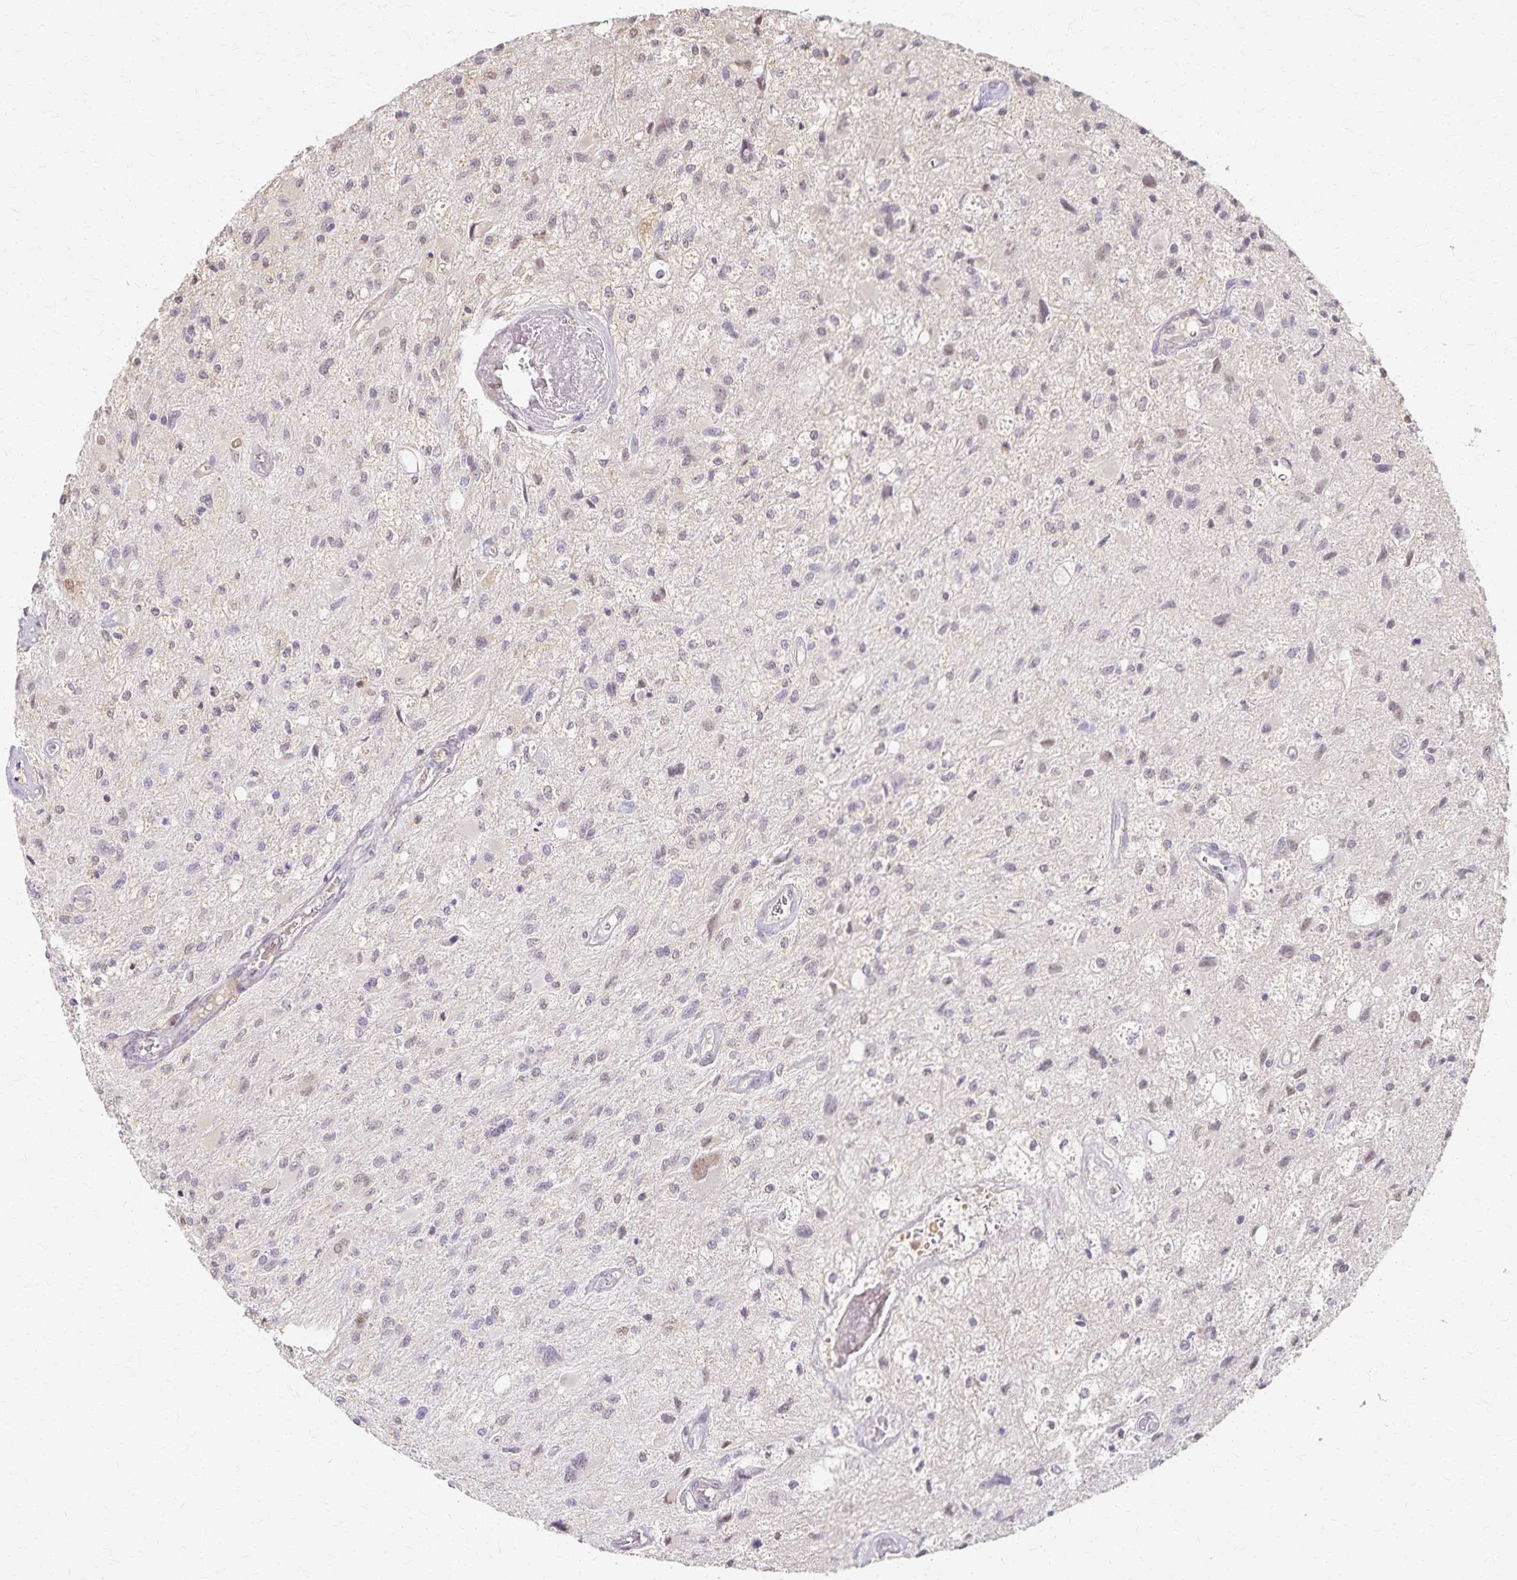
{"staining": {"intensity": "negative", "quantity": "none", "location": "none"}, "tissue": "glioma", "cell_type": "Tumor cells", "image_type": "cancer", "snomed": [{"axis": "morphology", "description": "Glioma, malignant, High grade"}, {"axis": "topography", "description": "Brain"}], "caption": "IHC of human malignant high-grade glioma displays no positivity in tumor cells.", "gene": "AZGP1", "patient": {"sex": "female", "age": 70}}